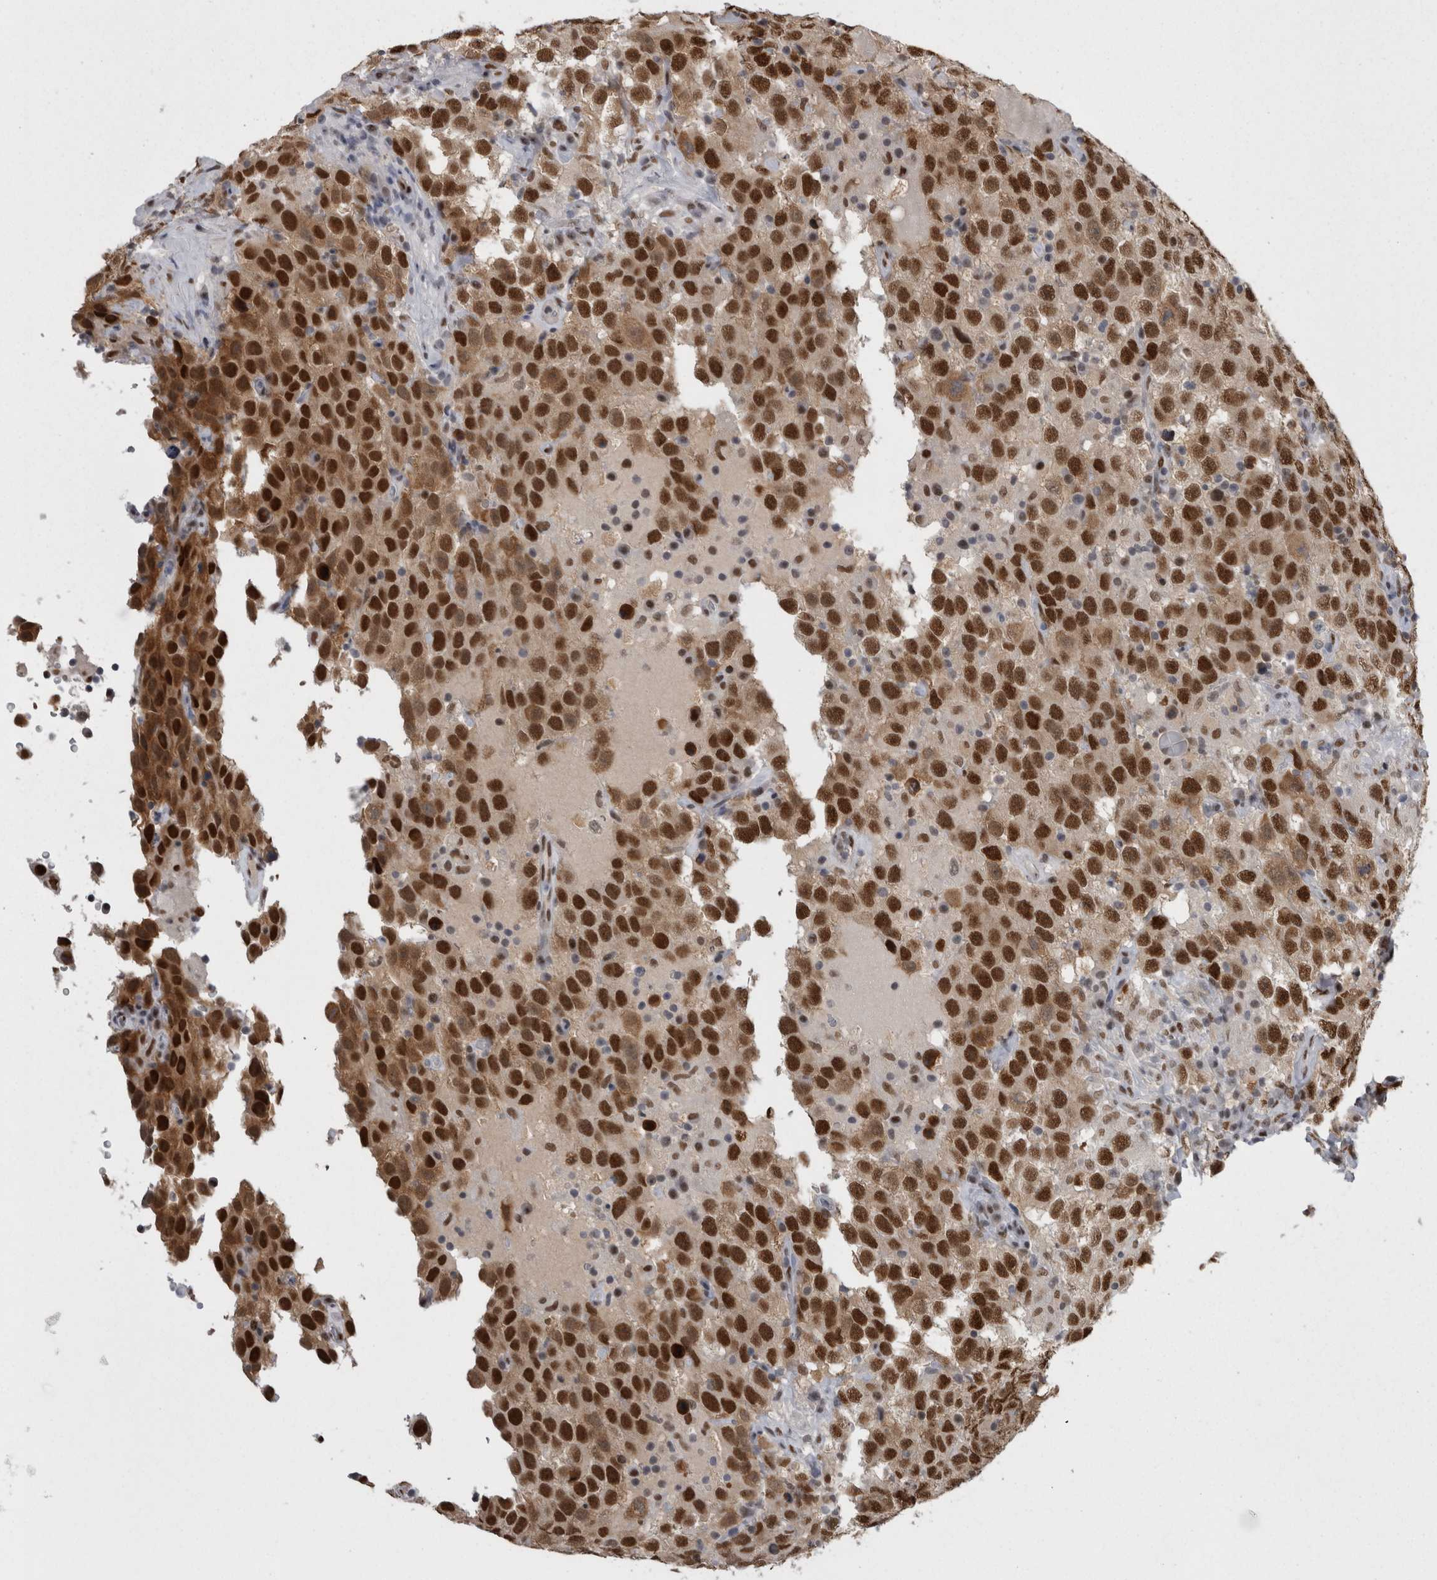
{"staining": {"intensity": "strong", "quantity": ">75%", "location": "nuclear"}, "tissue": "testis cancer", "cell_type": "Tumor cells", "image_type": "cancer", "snomed": [{"axis": "morphology", "description": "Seminoma, NOS"}, {"axis": "topography", "description": "Testis"}], "caption": "Protein analysis of testis cancer (seminoma) tissue shows strong nuclear expression in about >75% of tumor cells.", "gene": "C1orf54", "patient": {"sex": "male", "age": 41}}